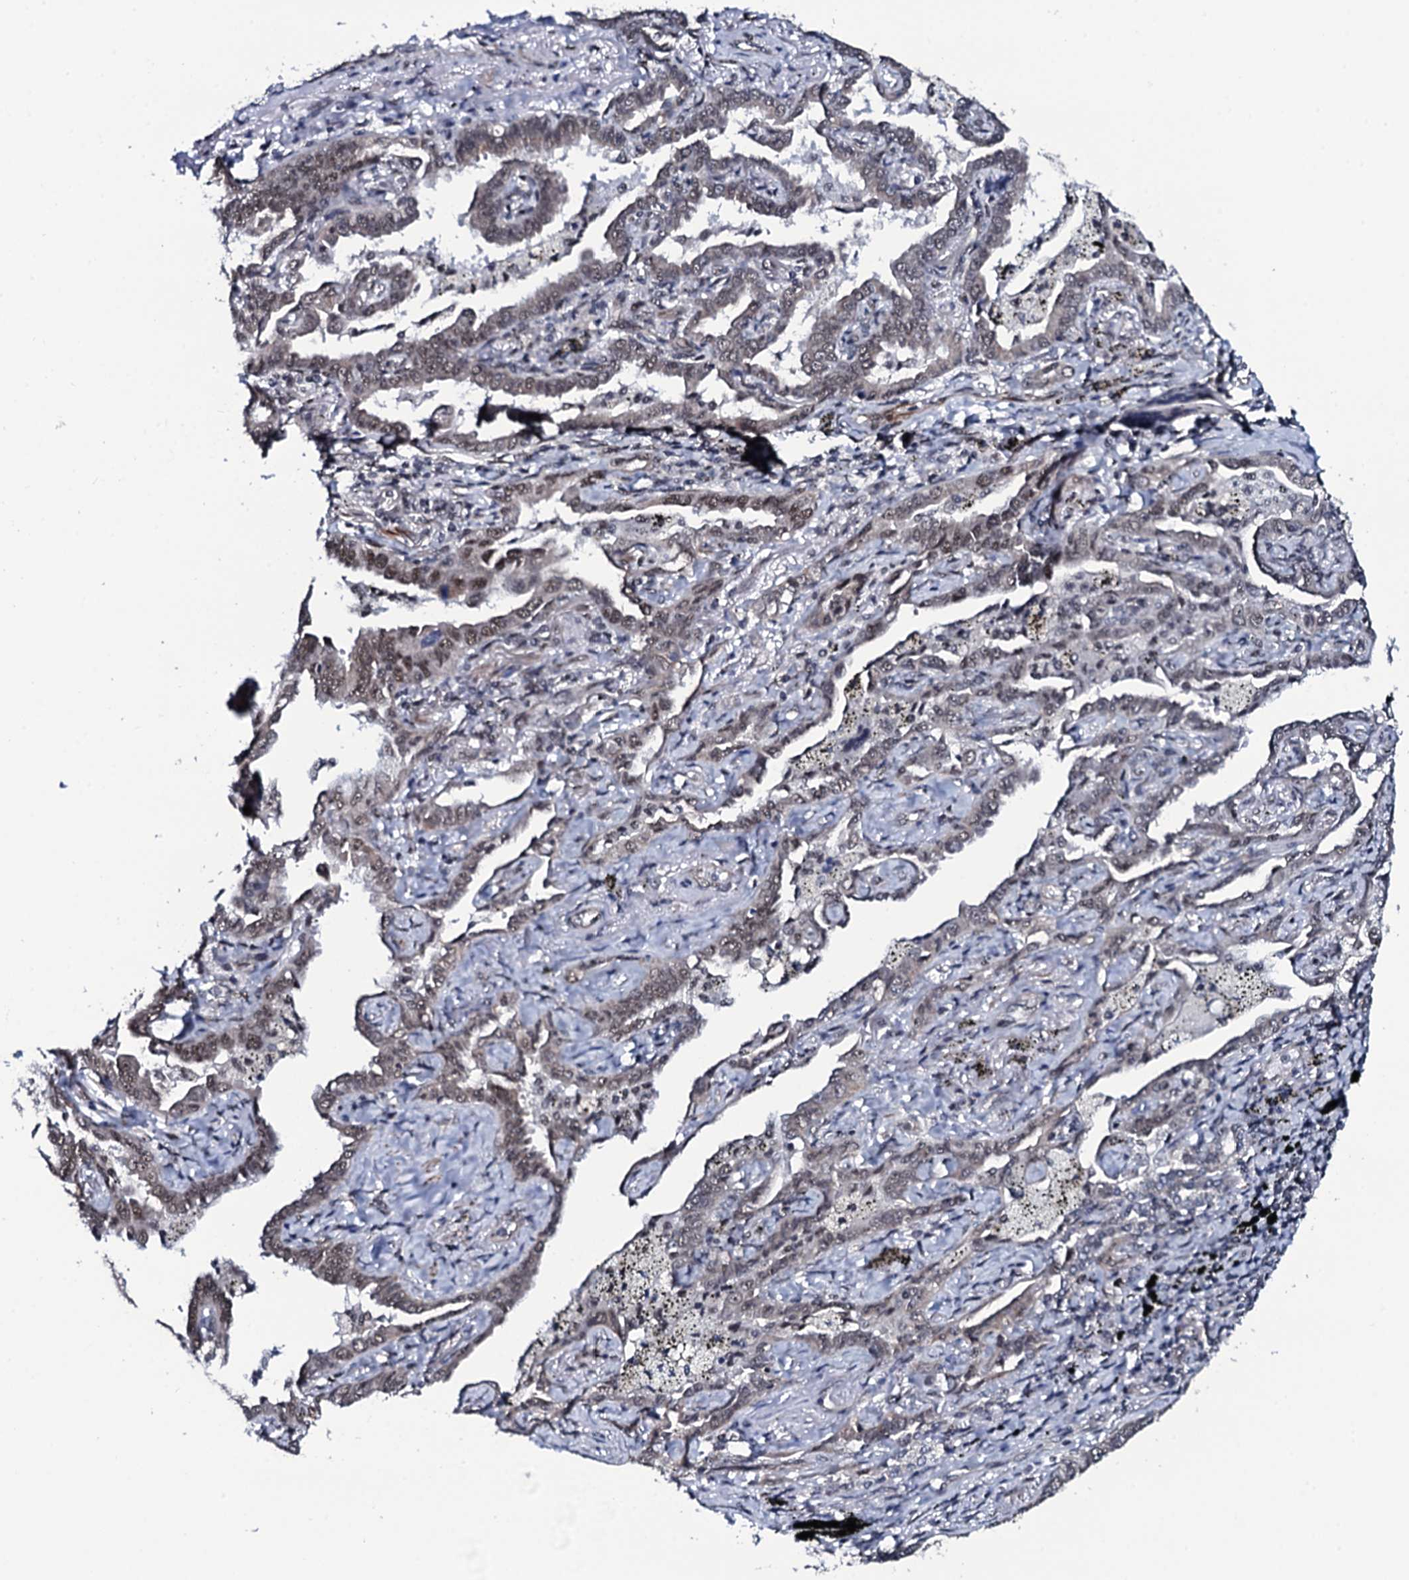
{"staining": {"intensity": "weak", "quantity": "<25%", "location": "nuclear"}, "tissue": "lung cancer", "cell_type": "Tumor cells", "image_type": "cancer", "snomed": [{"axis": "morphology", "description": "Adenocarcinoma, NOS"}, {"axis": "topography", "description": "Lung"}], "caption": "High power microscopy photomicrograph of an IHC micrograph of lung cancer (adenocarcinoma), revealing no significant staining in tumor cells.", "gene": "CWC15", "patient": {"sex": "male", "age": 67}}